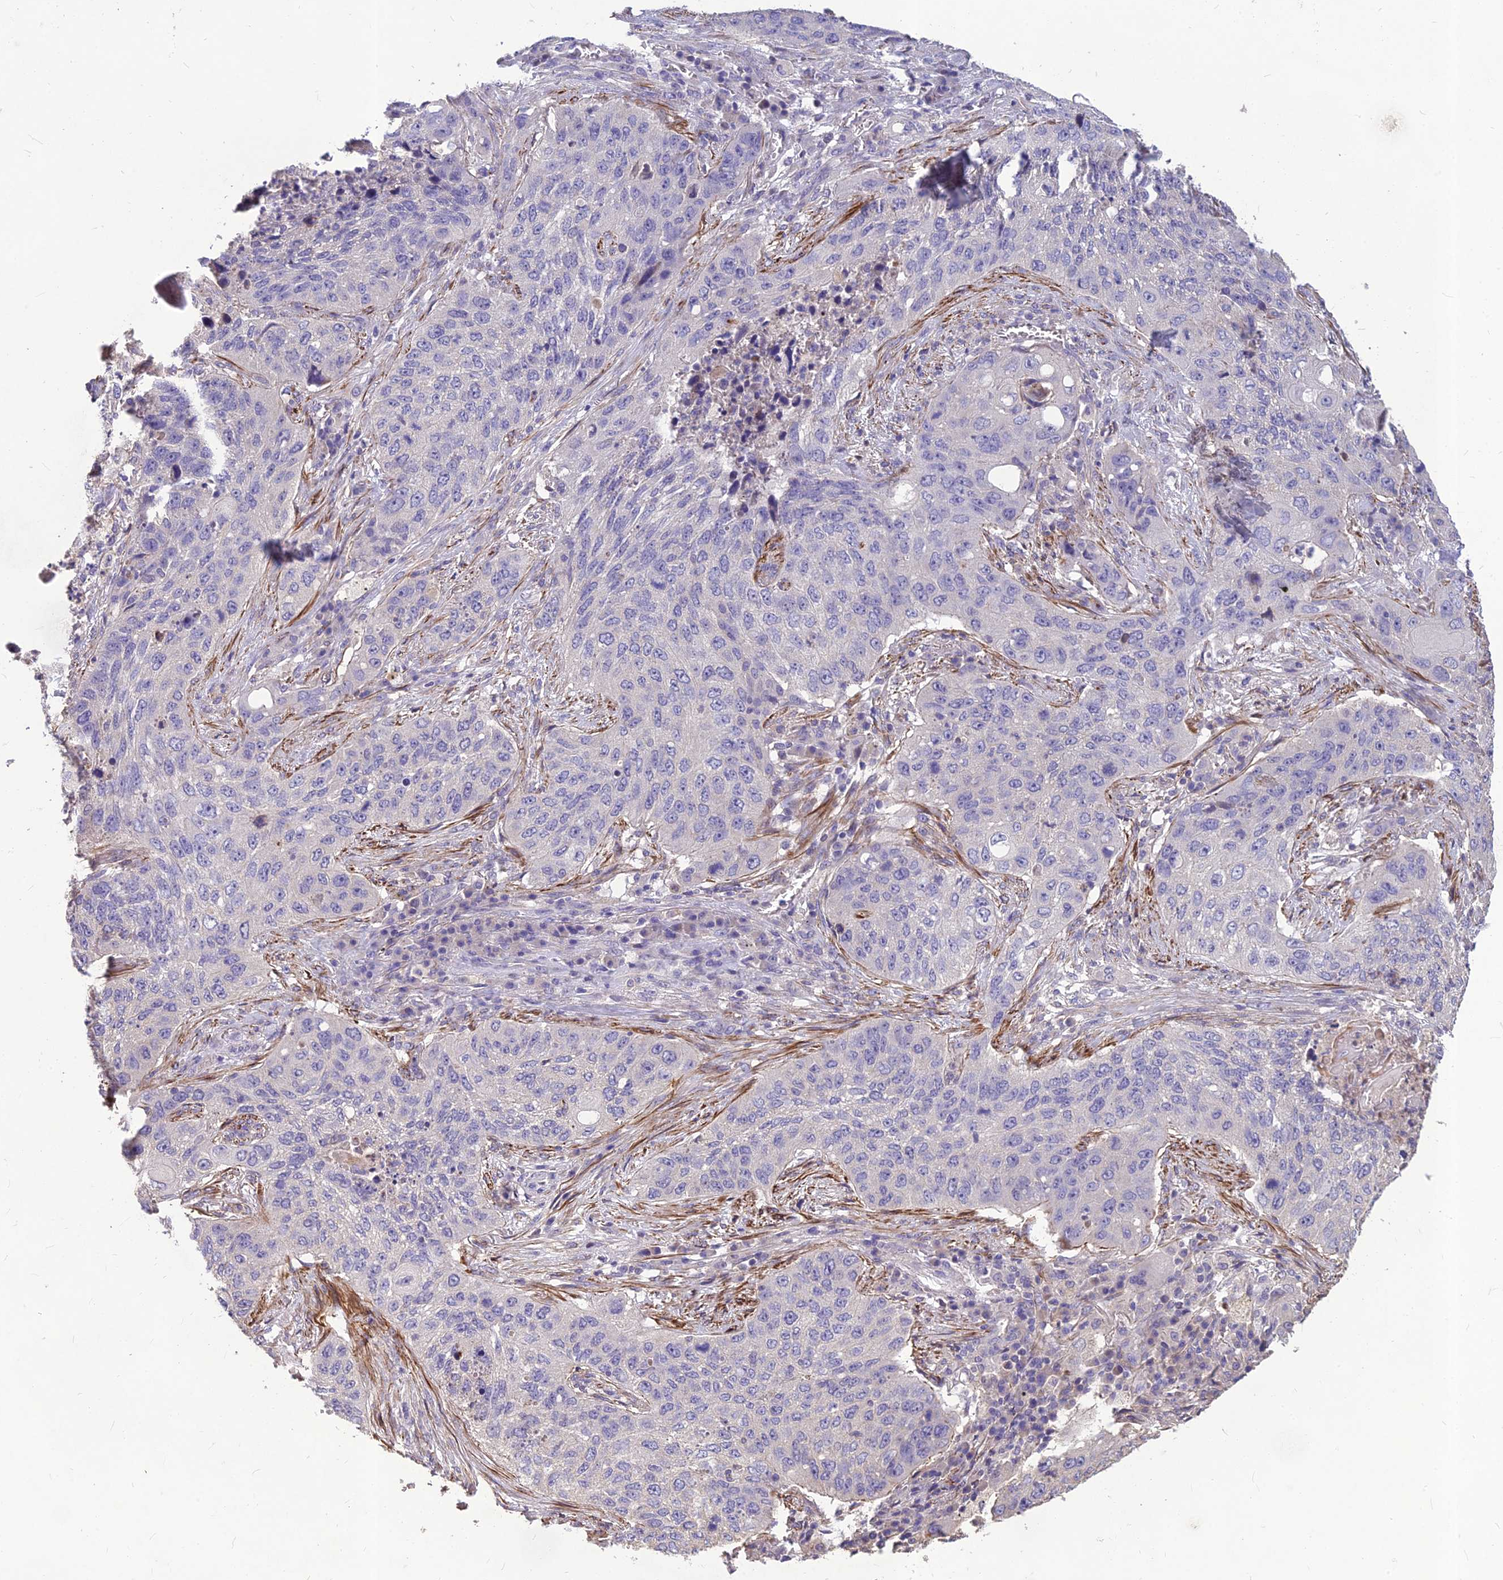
{"staining": {"intensity": "negative", "quantity": "none", "location": "none"}, "tissue": "lung cancer", "cell_type": "Tumor cells", "image_type": "cancer", "snomed": [{"axis": "morphology", "description": "Squamous cell carcinoma, NOS"}, {"axis": "topography", "description": "Lung"}], "caption": "This image is of squamous cell carcinoma (lung) stained with immunohistochemistry (IHC) to label a protein in brown with the nuclei are counter-stained blue. There is no positivity in tumor cells.", "gene": "CLUH", "patient": {"sex": "female", "age": 63}}